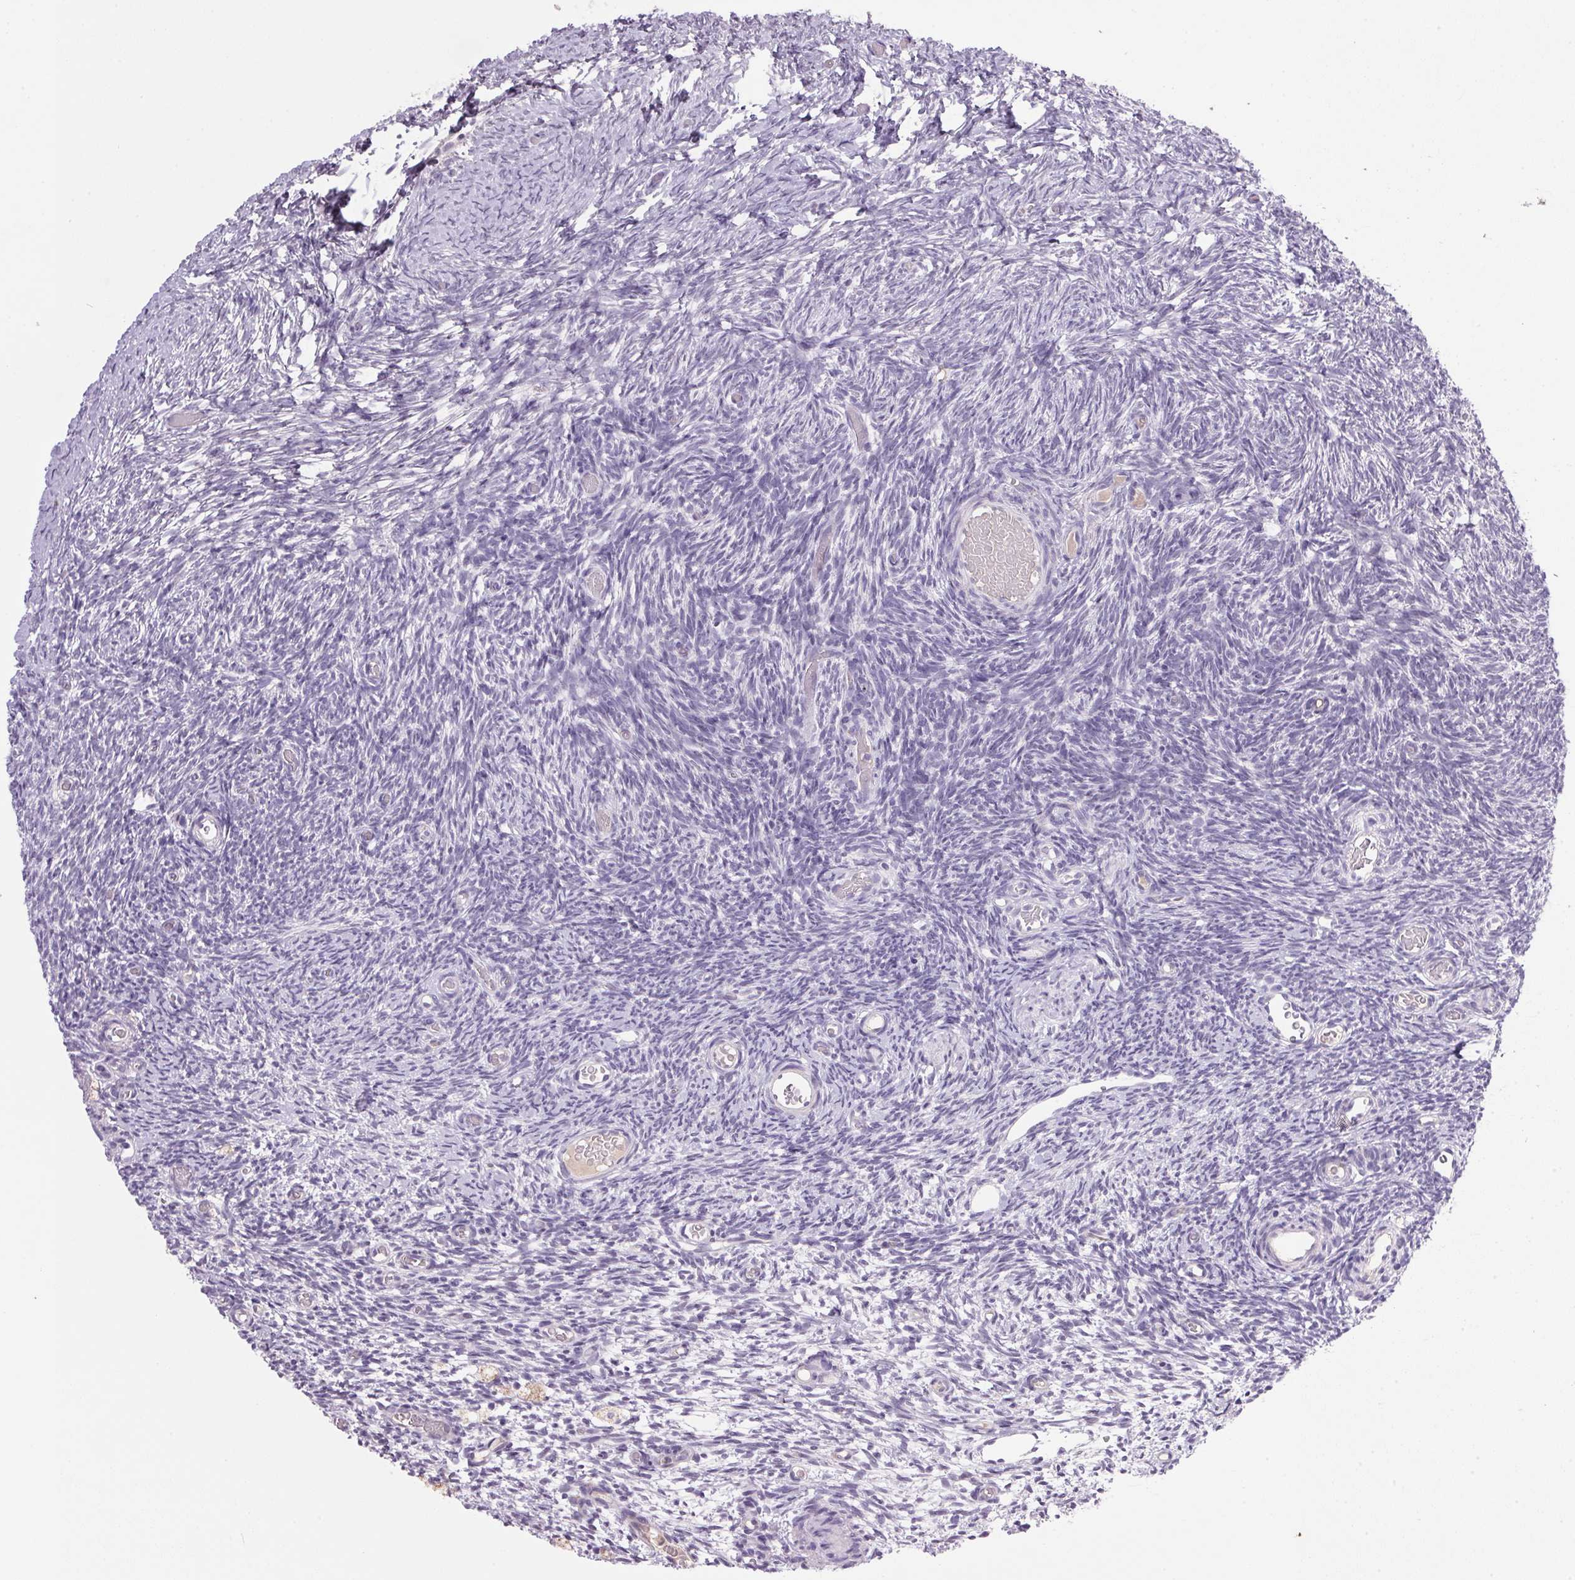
{"staining": {"intensity": "weak", "quantity": ">75%", "location": "cytoplasmic/membranous"}, "tissue": "ovary", "cell_type": "Follicle cells", "image_type": "normal", "snomed": [{"axis": "morphology", "description": "Normal tissue, NOS"}, {"axis": "topography", "description": "Ovary"}], "caption": "About >75% of follicle cells in normal human ovary exhibit weak cytoplasmic/membranous protein positivity as visualized by brown immunohistochemical staining.", "gene": "TRDN", "patient": {"sex": "female", "age": 39}}